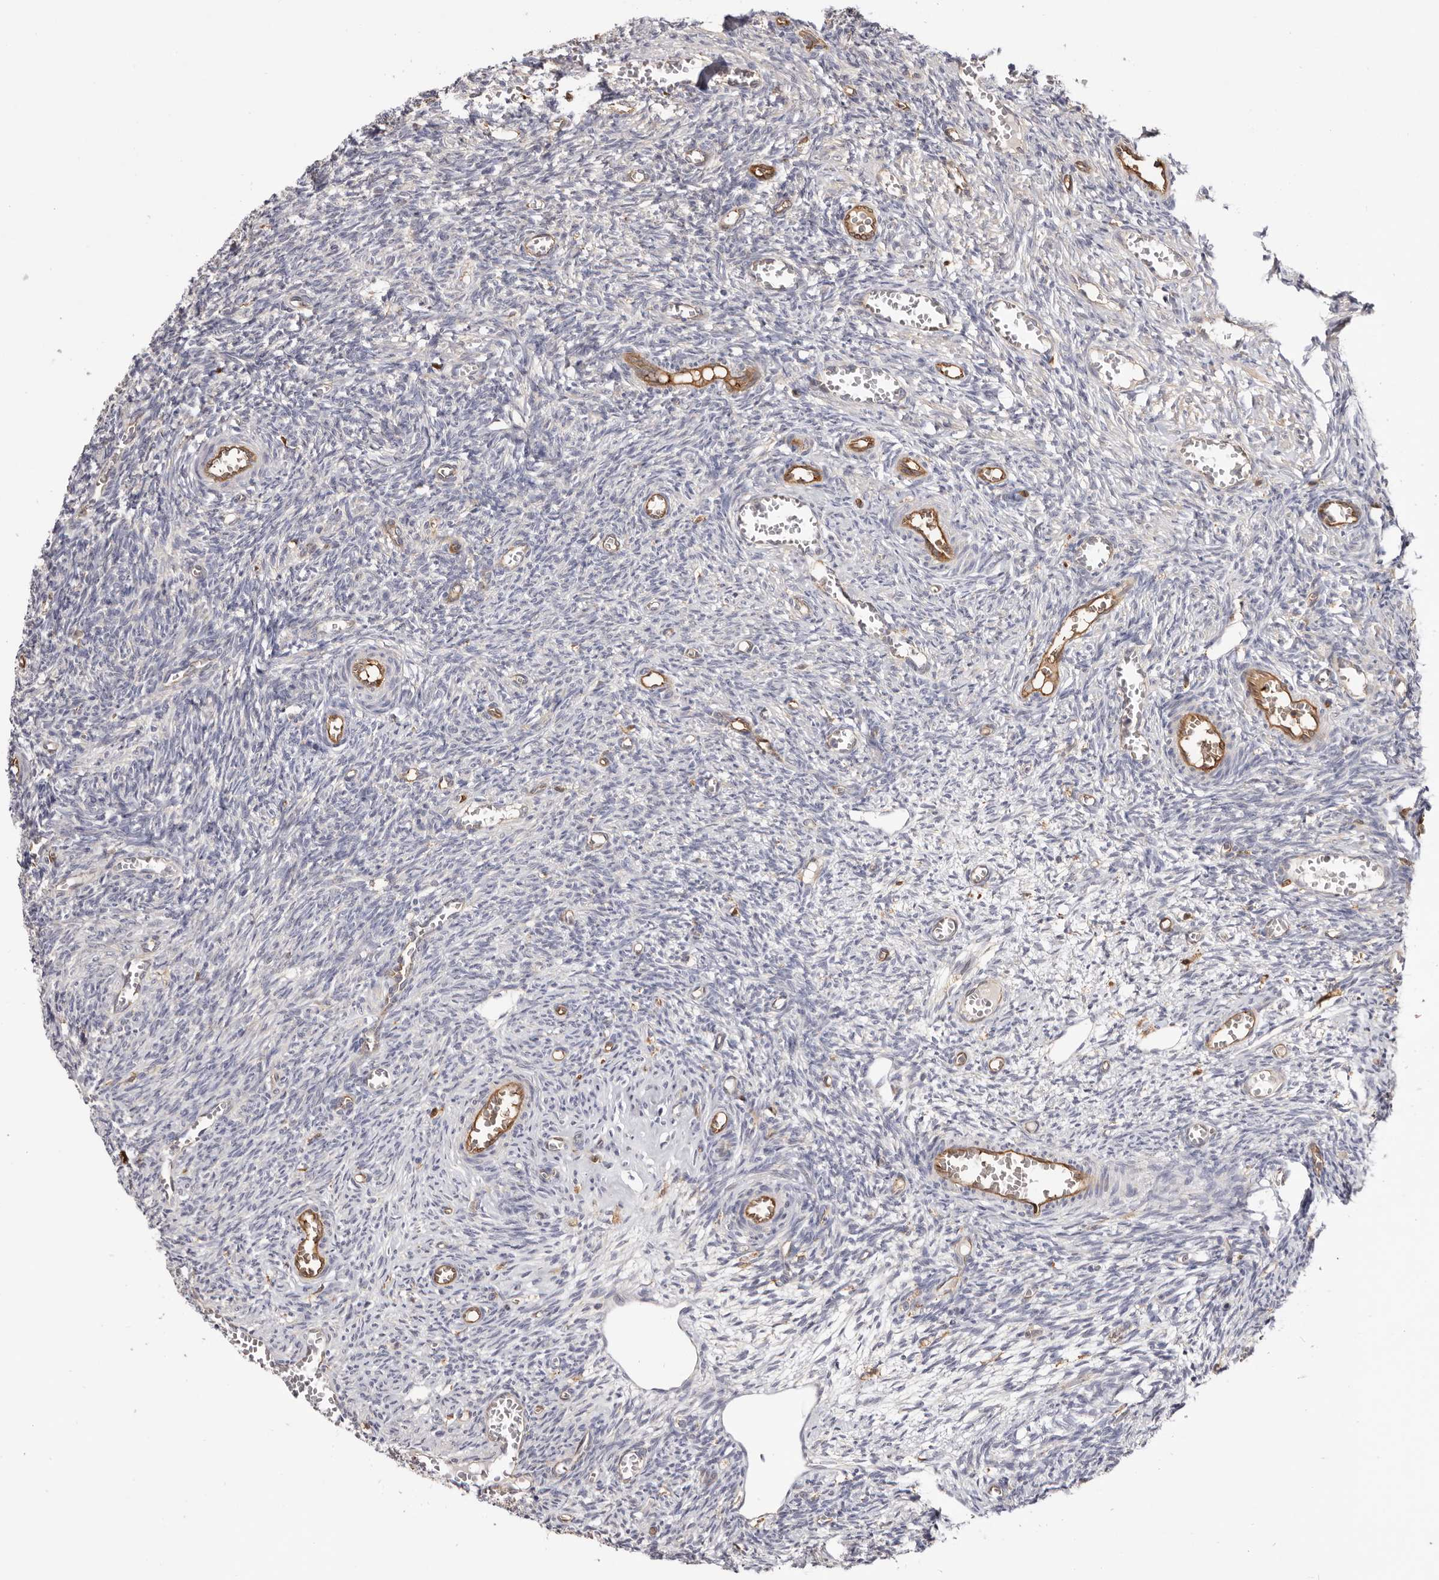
{"staining": {"intensity": "negative", "quantity": "none", "location": "none"}, "tissue": "ovary", "cell_type": "Ovarian stroma cells", "image_type": "normal", "snomed": [{"axis": "morphology", "description": "Normal tissue, NOS"}, {"axis": "topography", "description": "Ovary"}], "caption": "DAB immunohistochemical staining of benign human ovary displays no significant expression in ovarian stroma cells. (DAB (3,3'-diaminobenzidine) immunohistochemistry visualized using brightfield microscopy, high magnification).", "gene": "LAP3", "patient": {"sex": "female", "age": 27}}